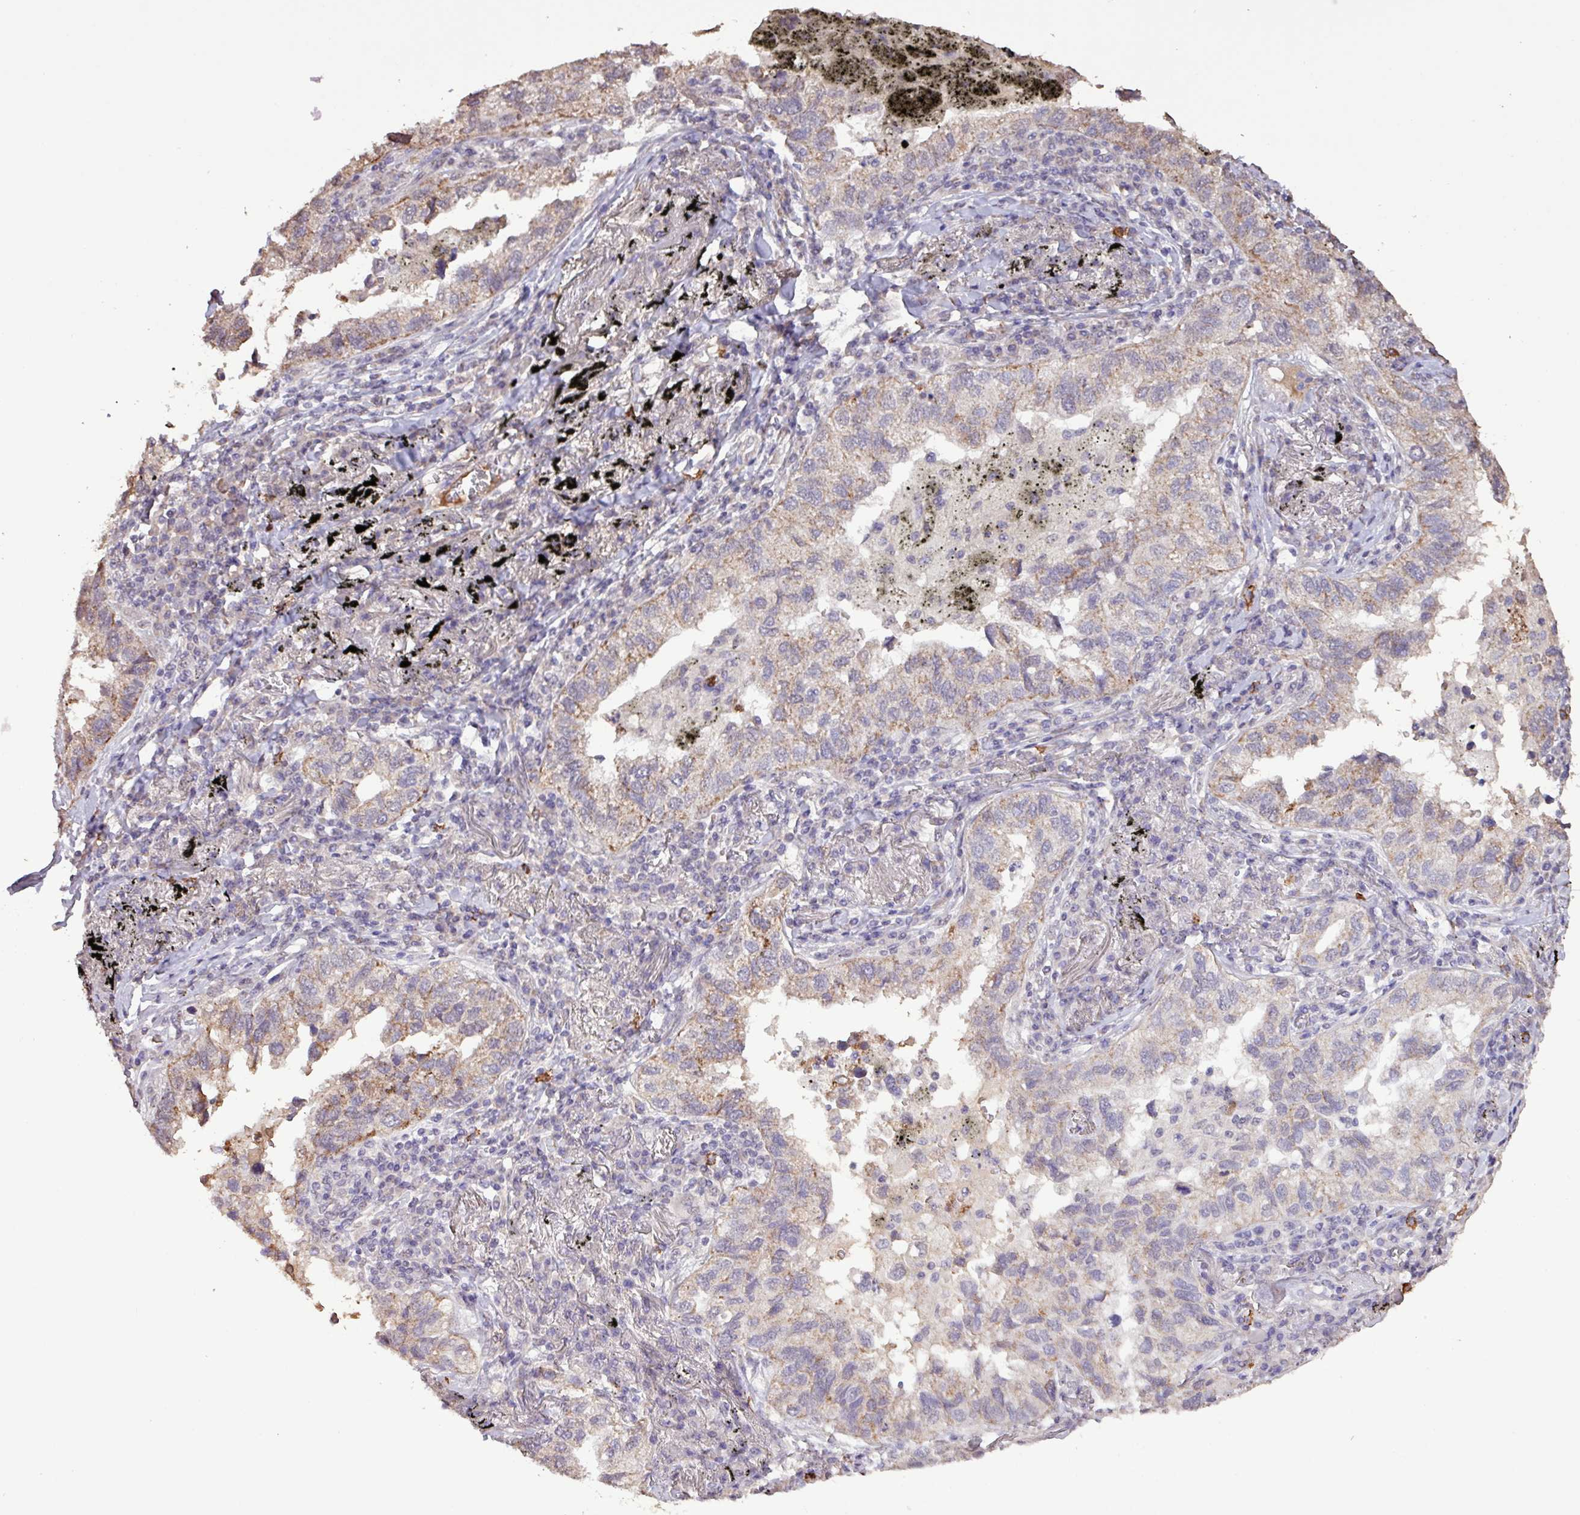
{"staining": {"intensity": "weak", "quantity": "25%-75%", "location": "cytoplasmic/membranous"}, "tissue": "lung cancer", "cell_type": "Tumor cells", "image_type": "cancer", "snomed": [{"axis": "morphology", "description": "Adenocarcinoma, NOS"}, {"axis": "topography", "description": "Lung"}], "caption": "The immunohistochemical stain highlights weak cytoplasmic/membranous expression in tumor cells of lung cancer tissue.", "gene": "L3MBTL3", "patient": {"sex": "male", "age": 65}}